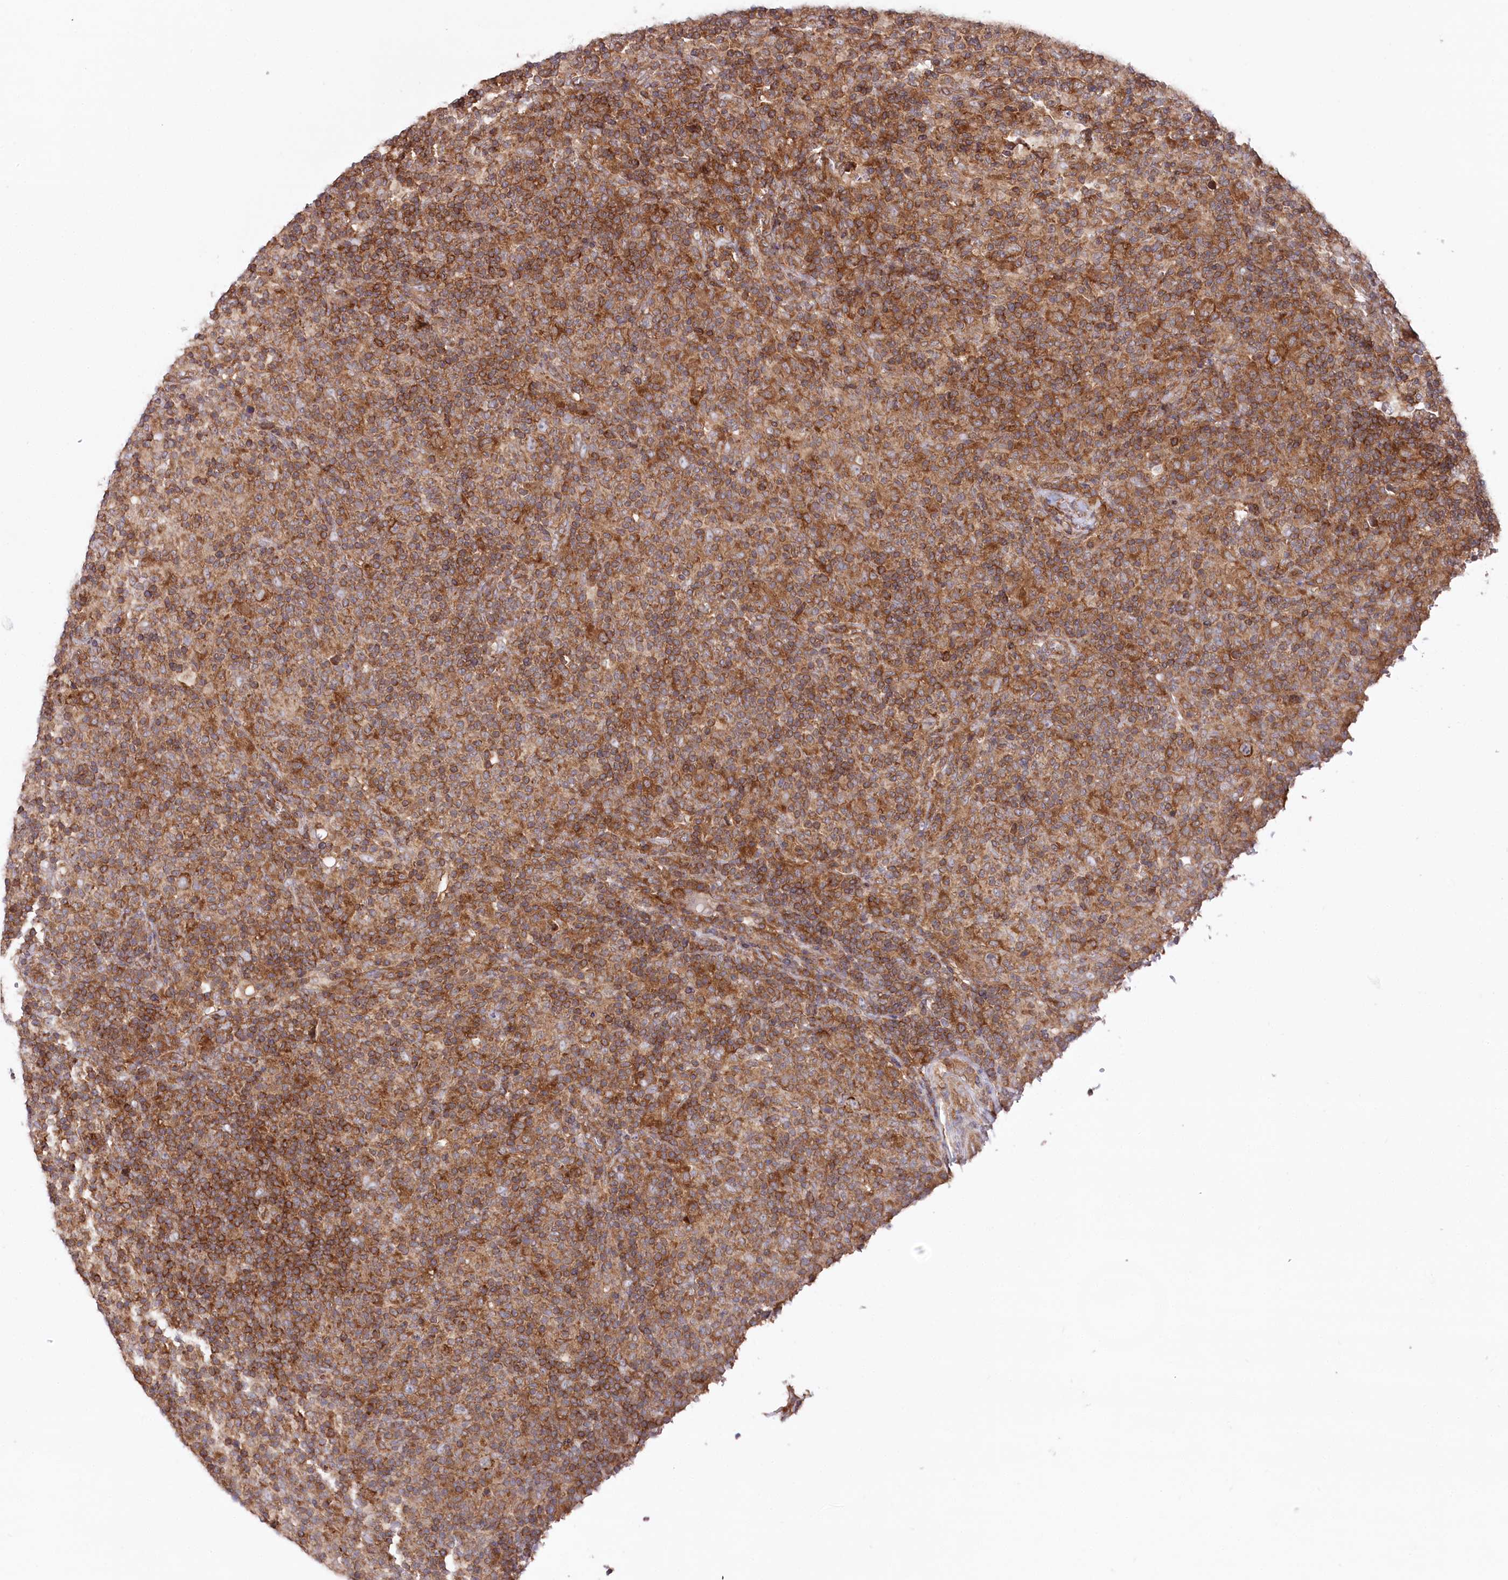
{"staining": {"intensity": "moderate", "quantity": ">75%", "location": "cytoplasmic/membranous"}, "tissue": "lymphoma", "cell_type": "Tumor cells", "image_type": "cancer", "snomed": [{"axis": "morphology", "description": "Hodgkin's disease, NOS"}, {"axis": "topography", "description": "Lymph node"}], "caption": "Protein analysis of lymphoma tissue shows moderate cytoplasmic/membranous positivity in about >75% of tumor cells.", "gene": "PPP1R21", "patient": {"sex": "male", "age": 70}}